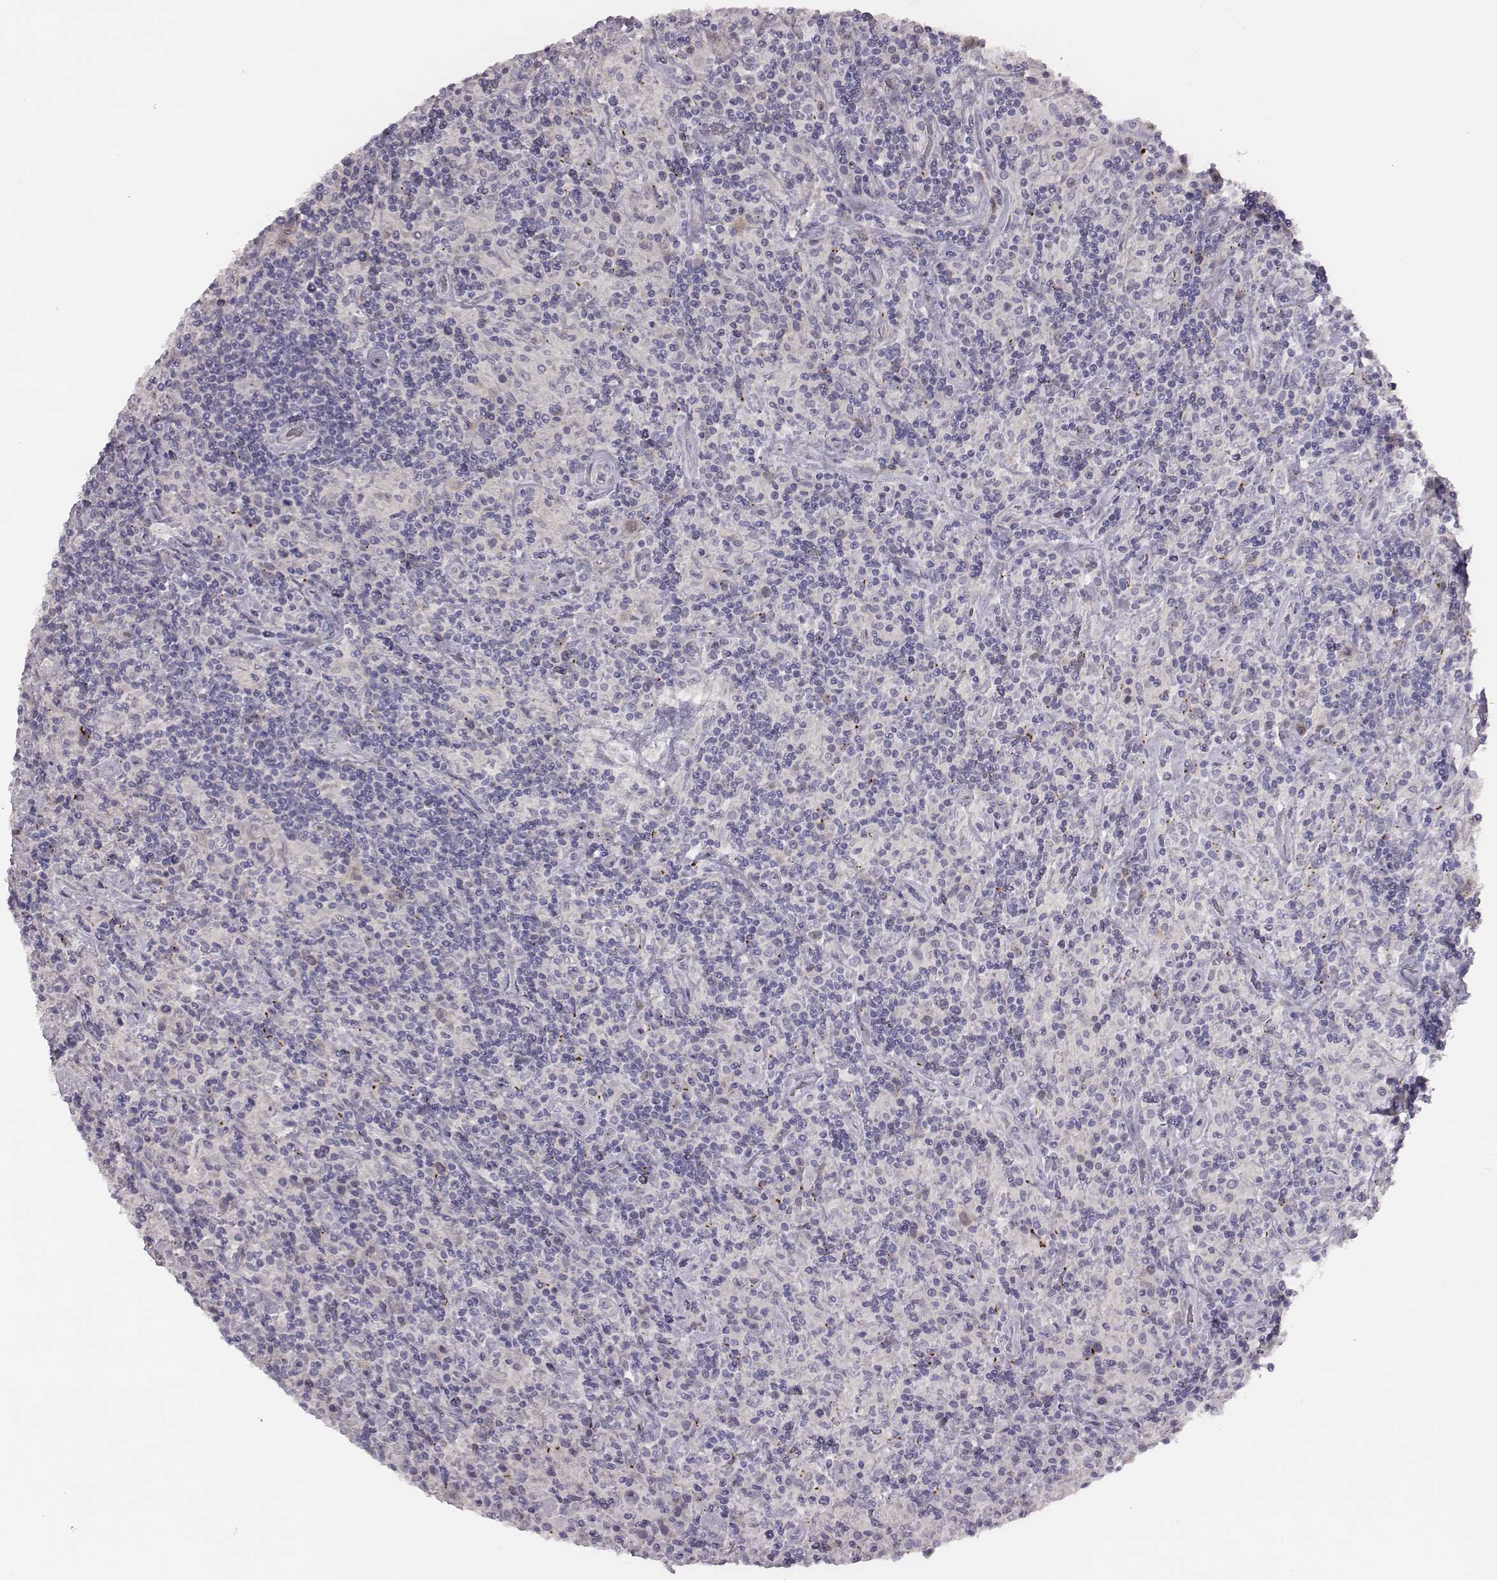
{"staining": {"intensity": "weak", "quantity": ">75%", "location": "nuclear"}, "tissue": "lymphoma", "cell_type": "Tumor cells", "image_type": "cancer", "snomed": [{"axis": "morphology", "description": "Hodgkin's disease, NOS"}, {"axis": "topography", "description": "Lymph node"}], "caption": "A brown stain labels weak nuclear positivity of a protein in human Hodgkin's disease tumor cells.", "gene": "PBK", "patient": {"sex": "male", "age": 70}}